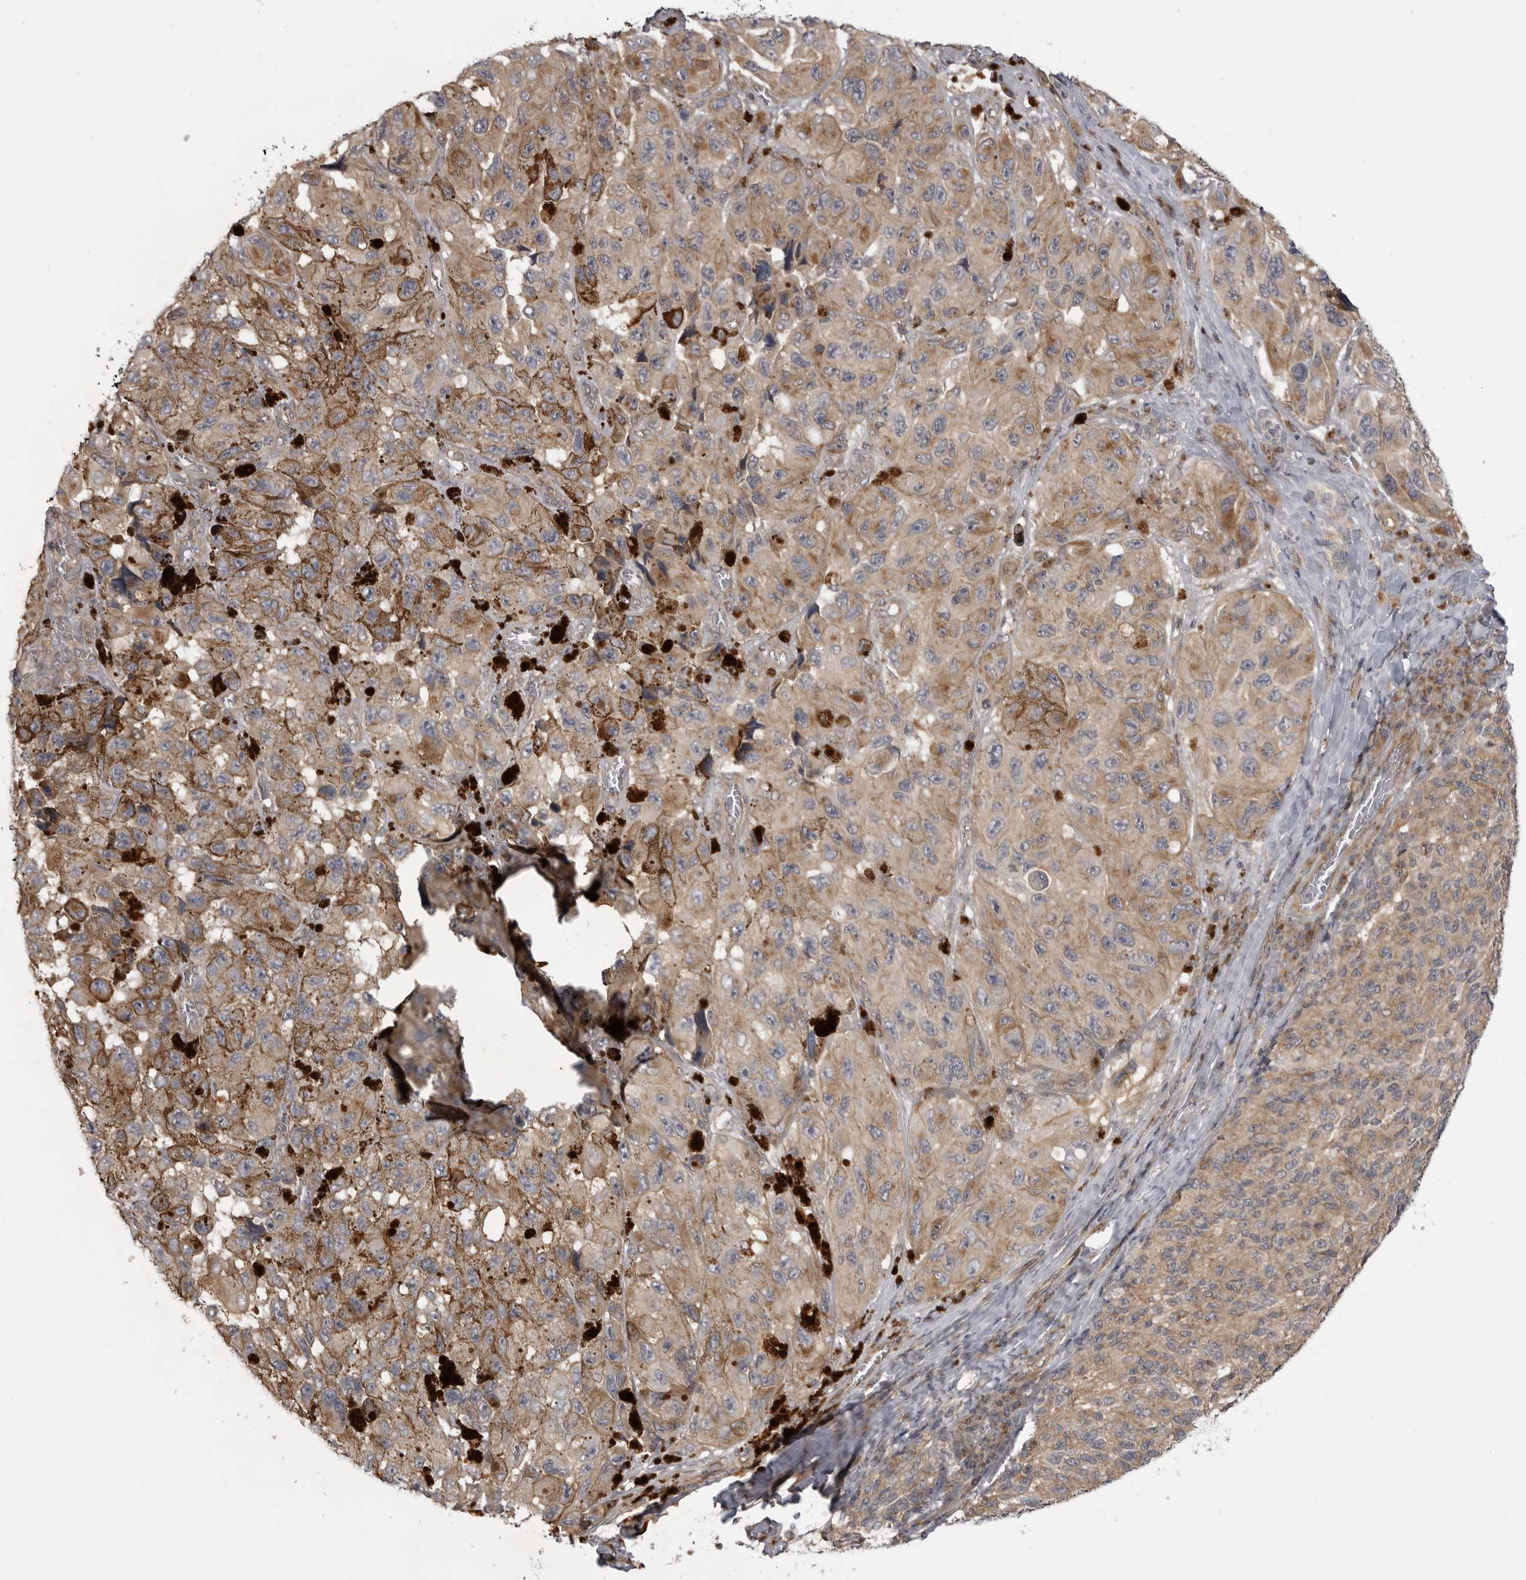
{"staining": {"intensity": "weak", "quantity": ">75%", "location": "cytoplasmic/membranous"}, "tissue": "melanoma", "cell_type": "Tumor cells", "image_type": "cancer", "snomed": [{"axis": "morphology", "description": "Malignant melanoma, NOS"}, {"axis": "topography", "description": "Skin"}], "caption": "About >75% of tumor cells in malignant melanoma exhibit weak cytoplasmic/membranous protein expression as visualized by brown immunohistochemical staining.", "gene": "LRRC45", "patient": {"sex": "female", "age": 73}}